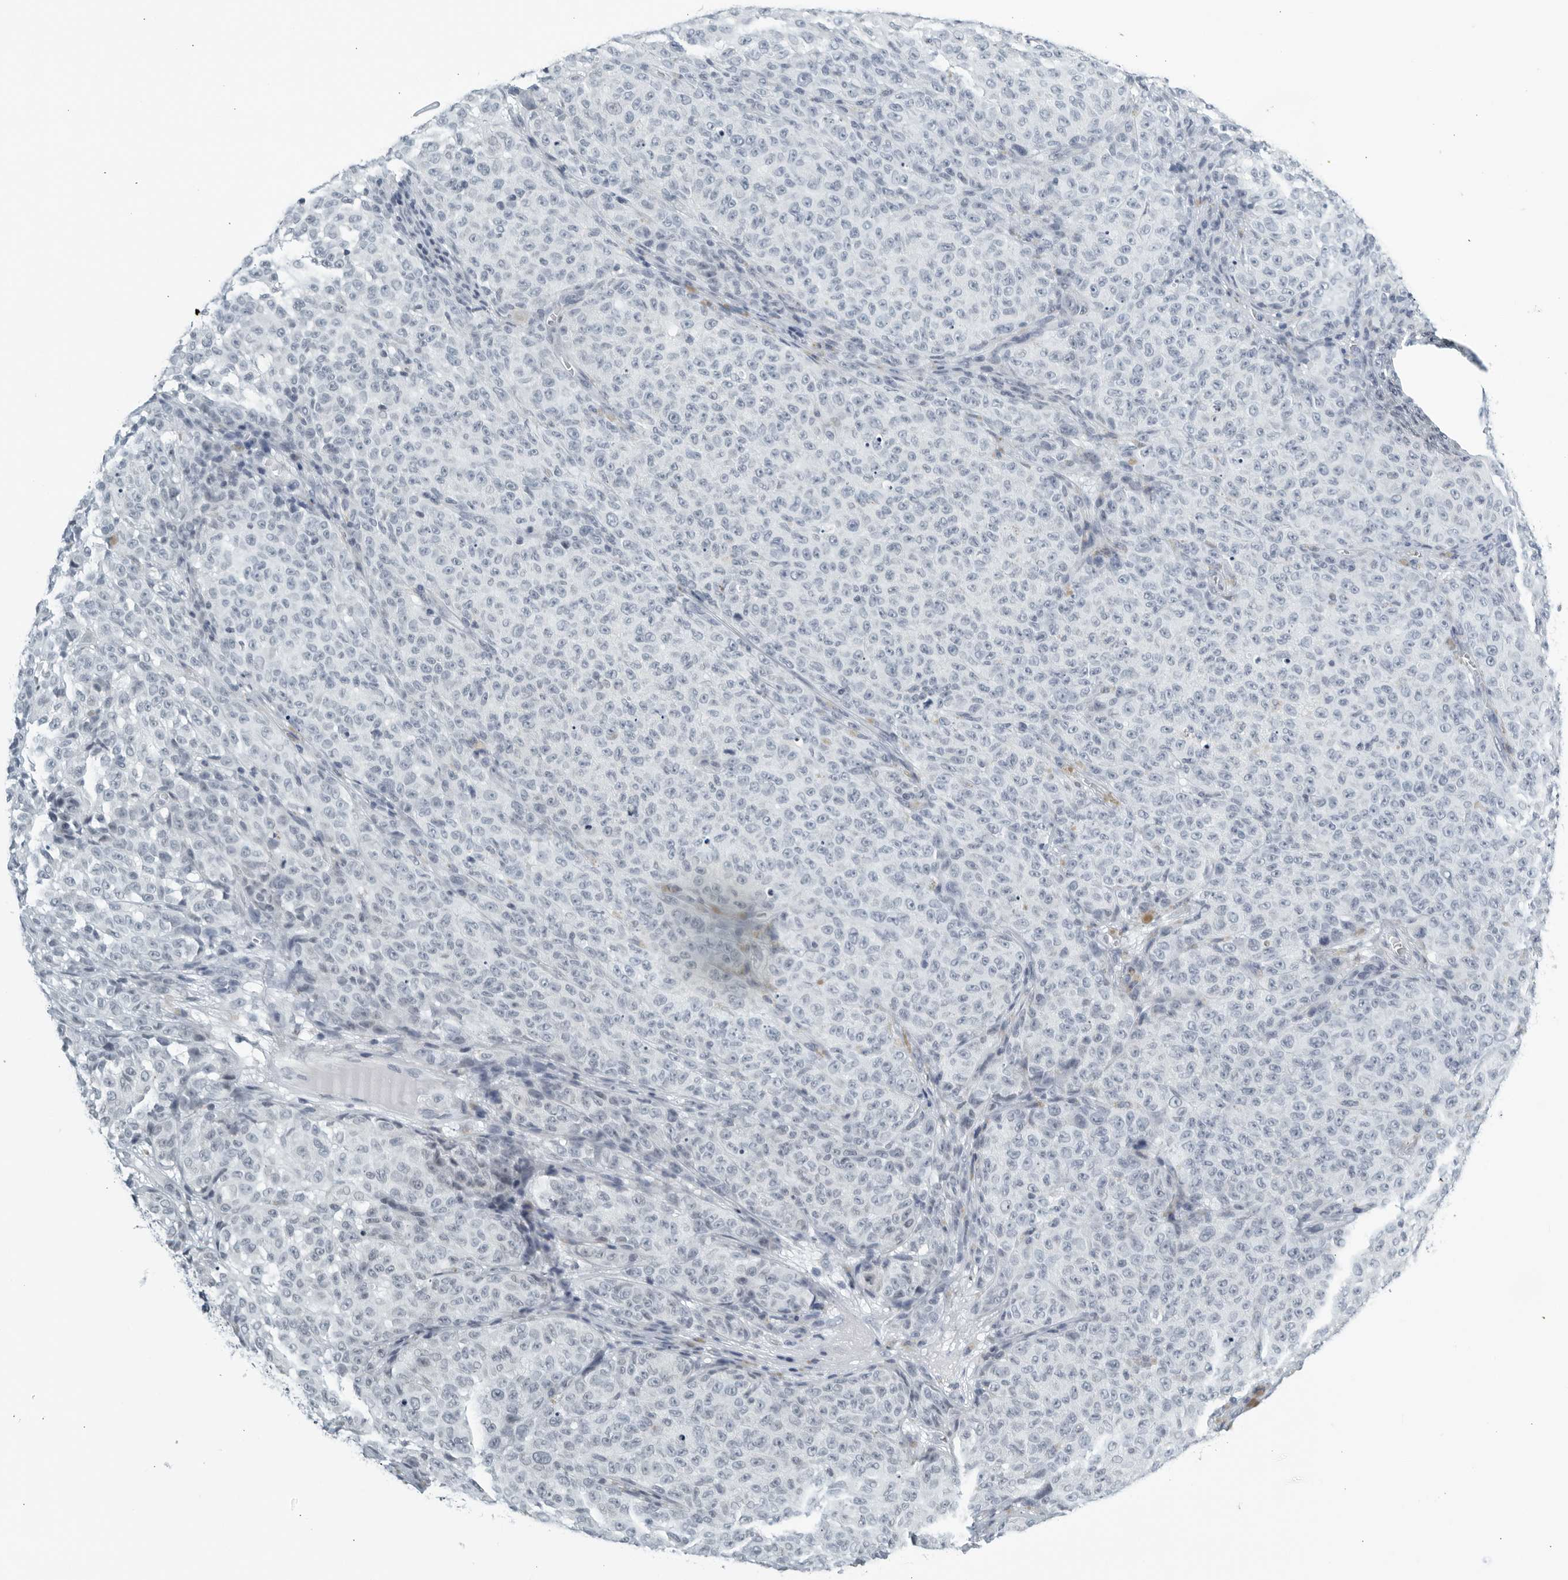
{"staining": {"intensity": "negative", "quantity": "none", "location": "none"}, "tissue": "melanoma", "cell_type": "Tumor cells", "image_type": "cancer", "snomed": [{"axis": "morphology", "description": "Malignant melanoma, NOS"}, {"axis": "topography", "description": "Skin"}], "caption": "Immunohistochemical staining of melanoma exhibits no significant expression in tumor cells. (Brightfield microscopy of DAB immunohistochemistry at high magnification).", "gene": "KLK7", "patient": {"sex": "female", "age": 82}}